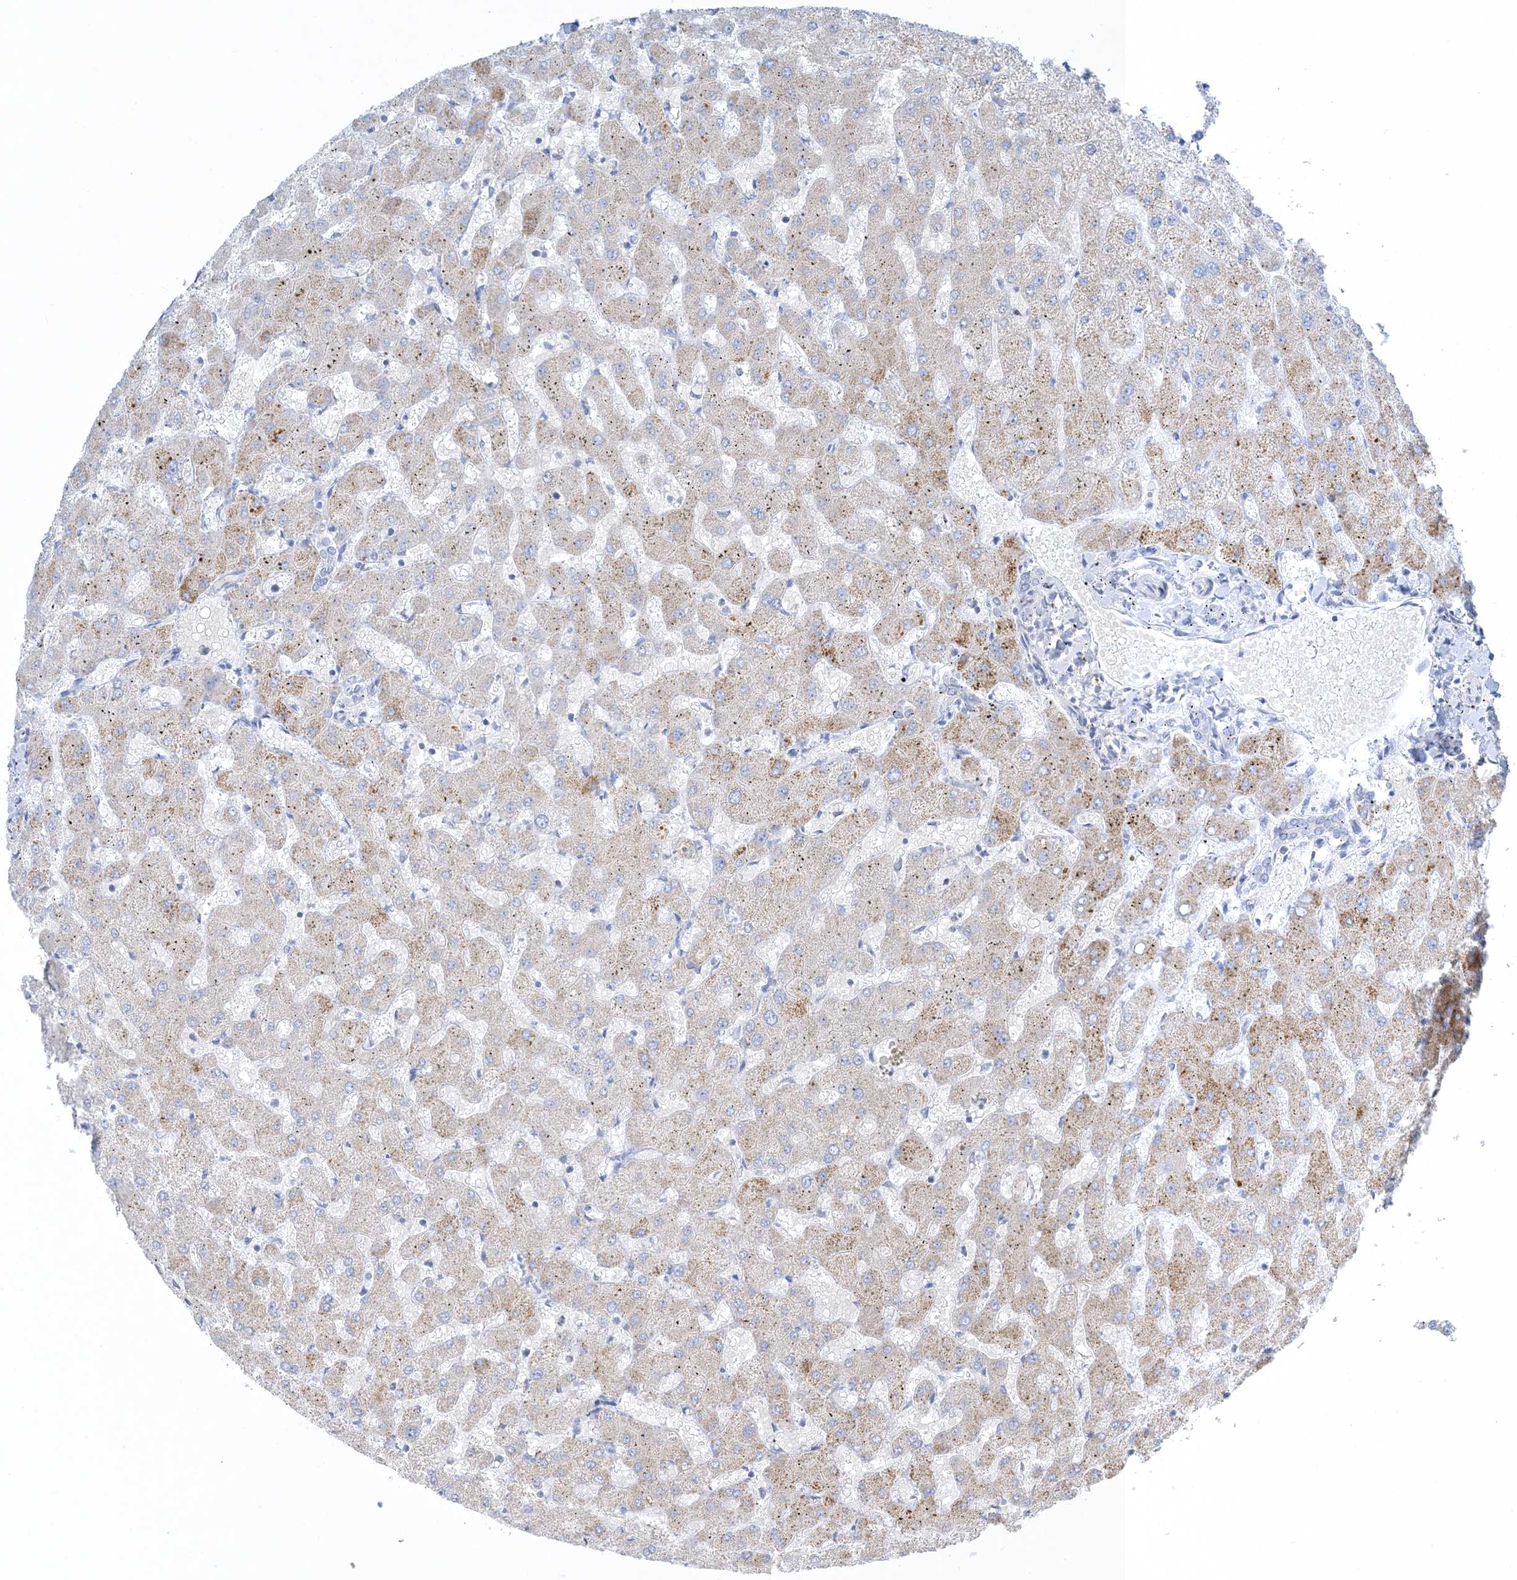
{"staining": {"intensity": "negative", "quantity": "none", "location": "none"}, "tissue": "liver", "cell_type": "Cholangiocytes", "image_type": "normal", "snomed": [{"axis": "morphology", "description": "Normal tissue, NOS"}, {"axis": "topography", "description": "Liver"}], "caption": "Protein analysis of normal liver displays no significant positivity in cholangiocytes. (Stains: DAB (3,3'-diaminobenzidine) immunohistochemistry with hematoxylin counter stain, Microscopy: brightfield microscopy at high magnification).", "gene": "XIRP2", "patient": {"sex": "female", "age": 63}}